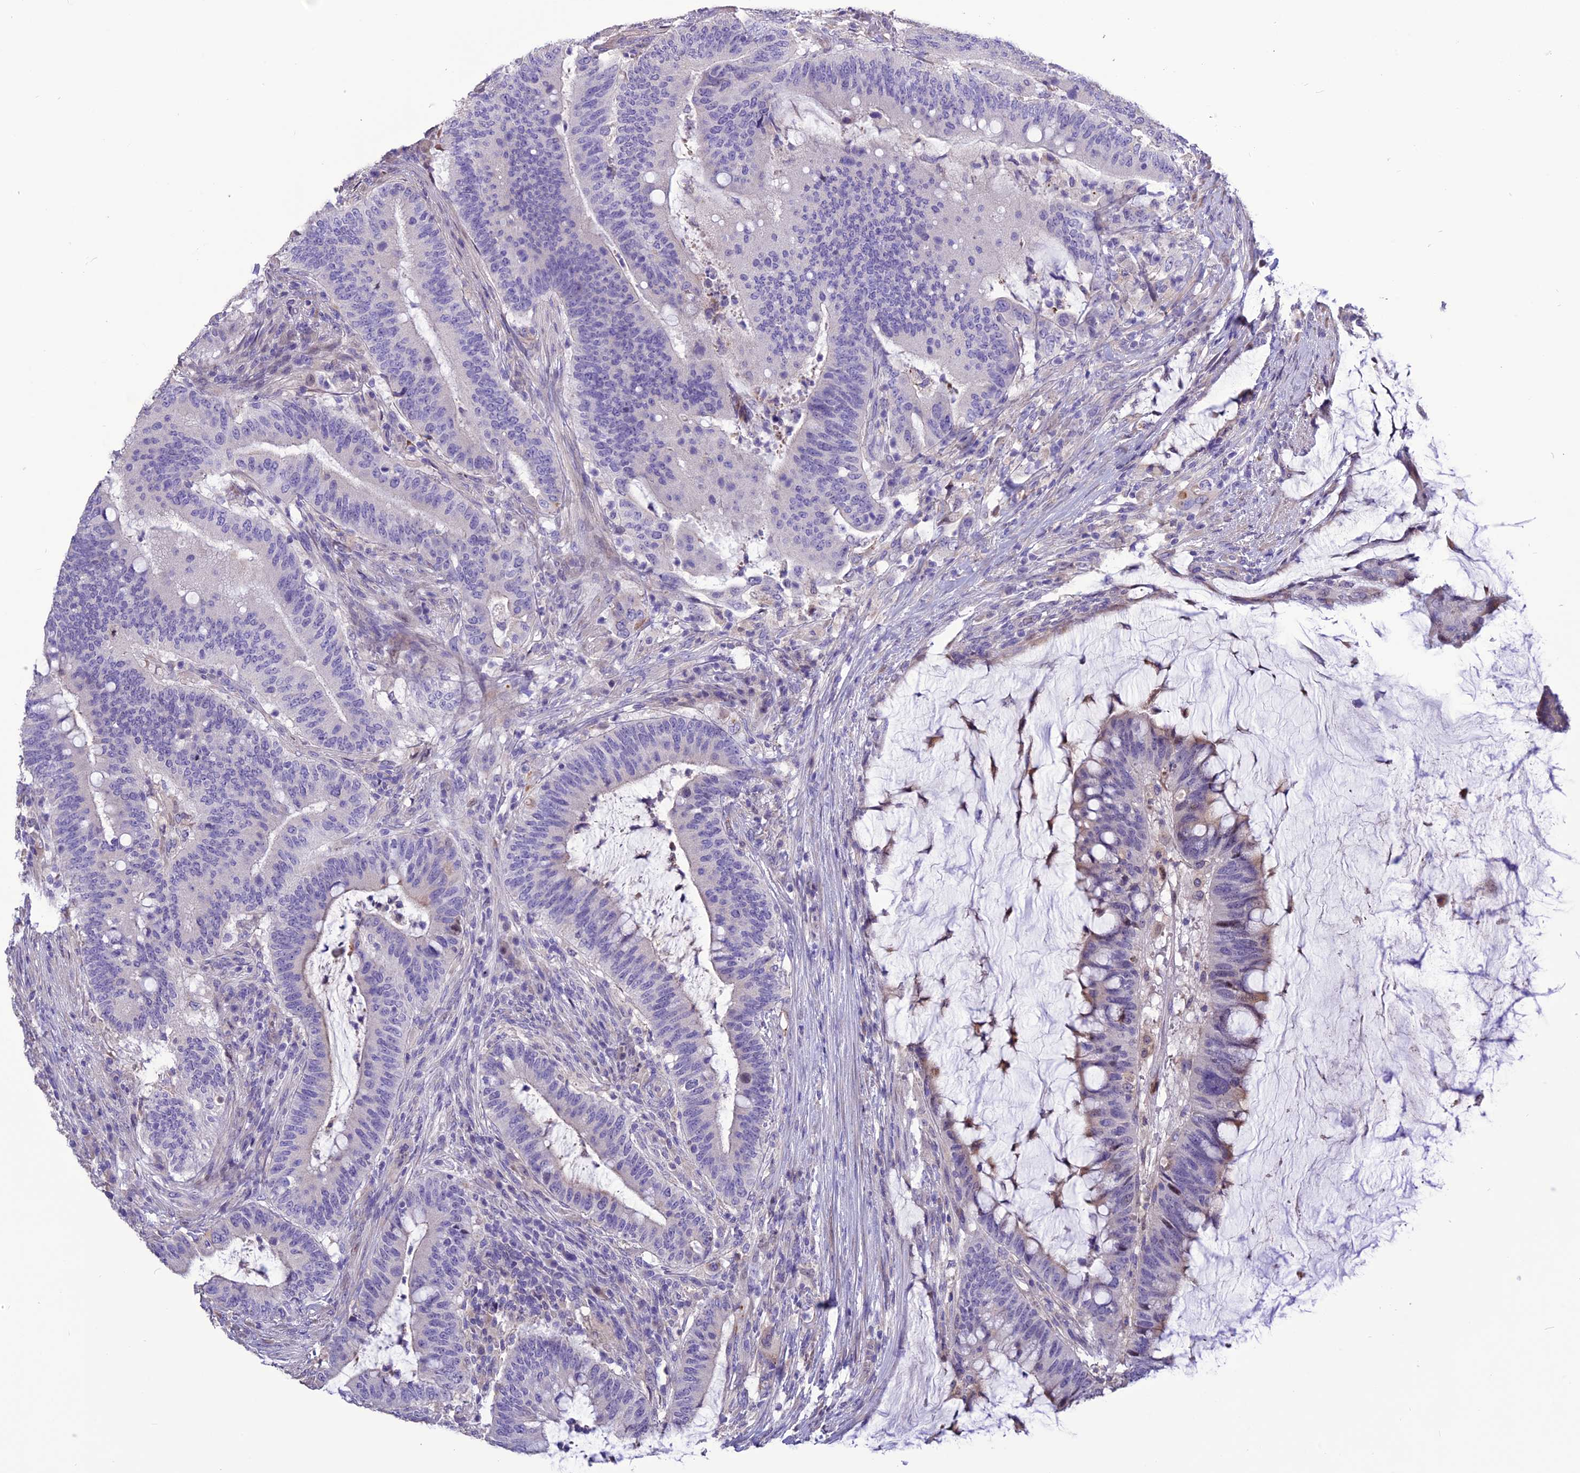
{"staining": {"intensity": "negative", "quantity": "none", "location": "none"}, "tissue": "colorectal cancer", "cell_type": "Tumor cells", "image_type": "cancer", "snomed": [{"axis": "morphology", "description": "Adenocarcinoma, NOS"}, {"axis": "topography", "description": "Colon"}], "caption": "High power microscopy photomicrograph of an immunohistochemistry photomicrograph of colorectal cancer, revealing no significant positivity in tumor cells. (DAB immunohistochemistry (IHC) visualized using brightfield microscopy, high magnification).", "gene": "SPG21", "patient": {"sex": "female", "age": 66}}